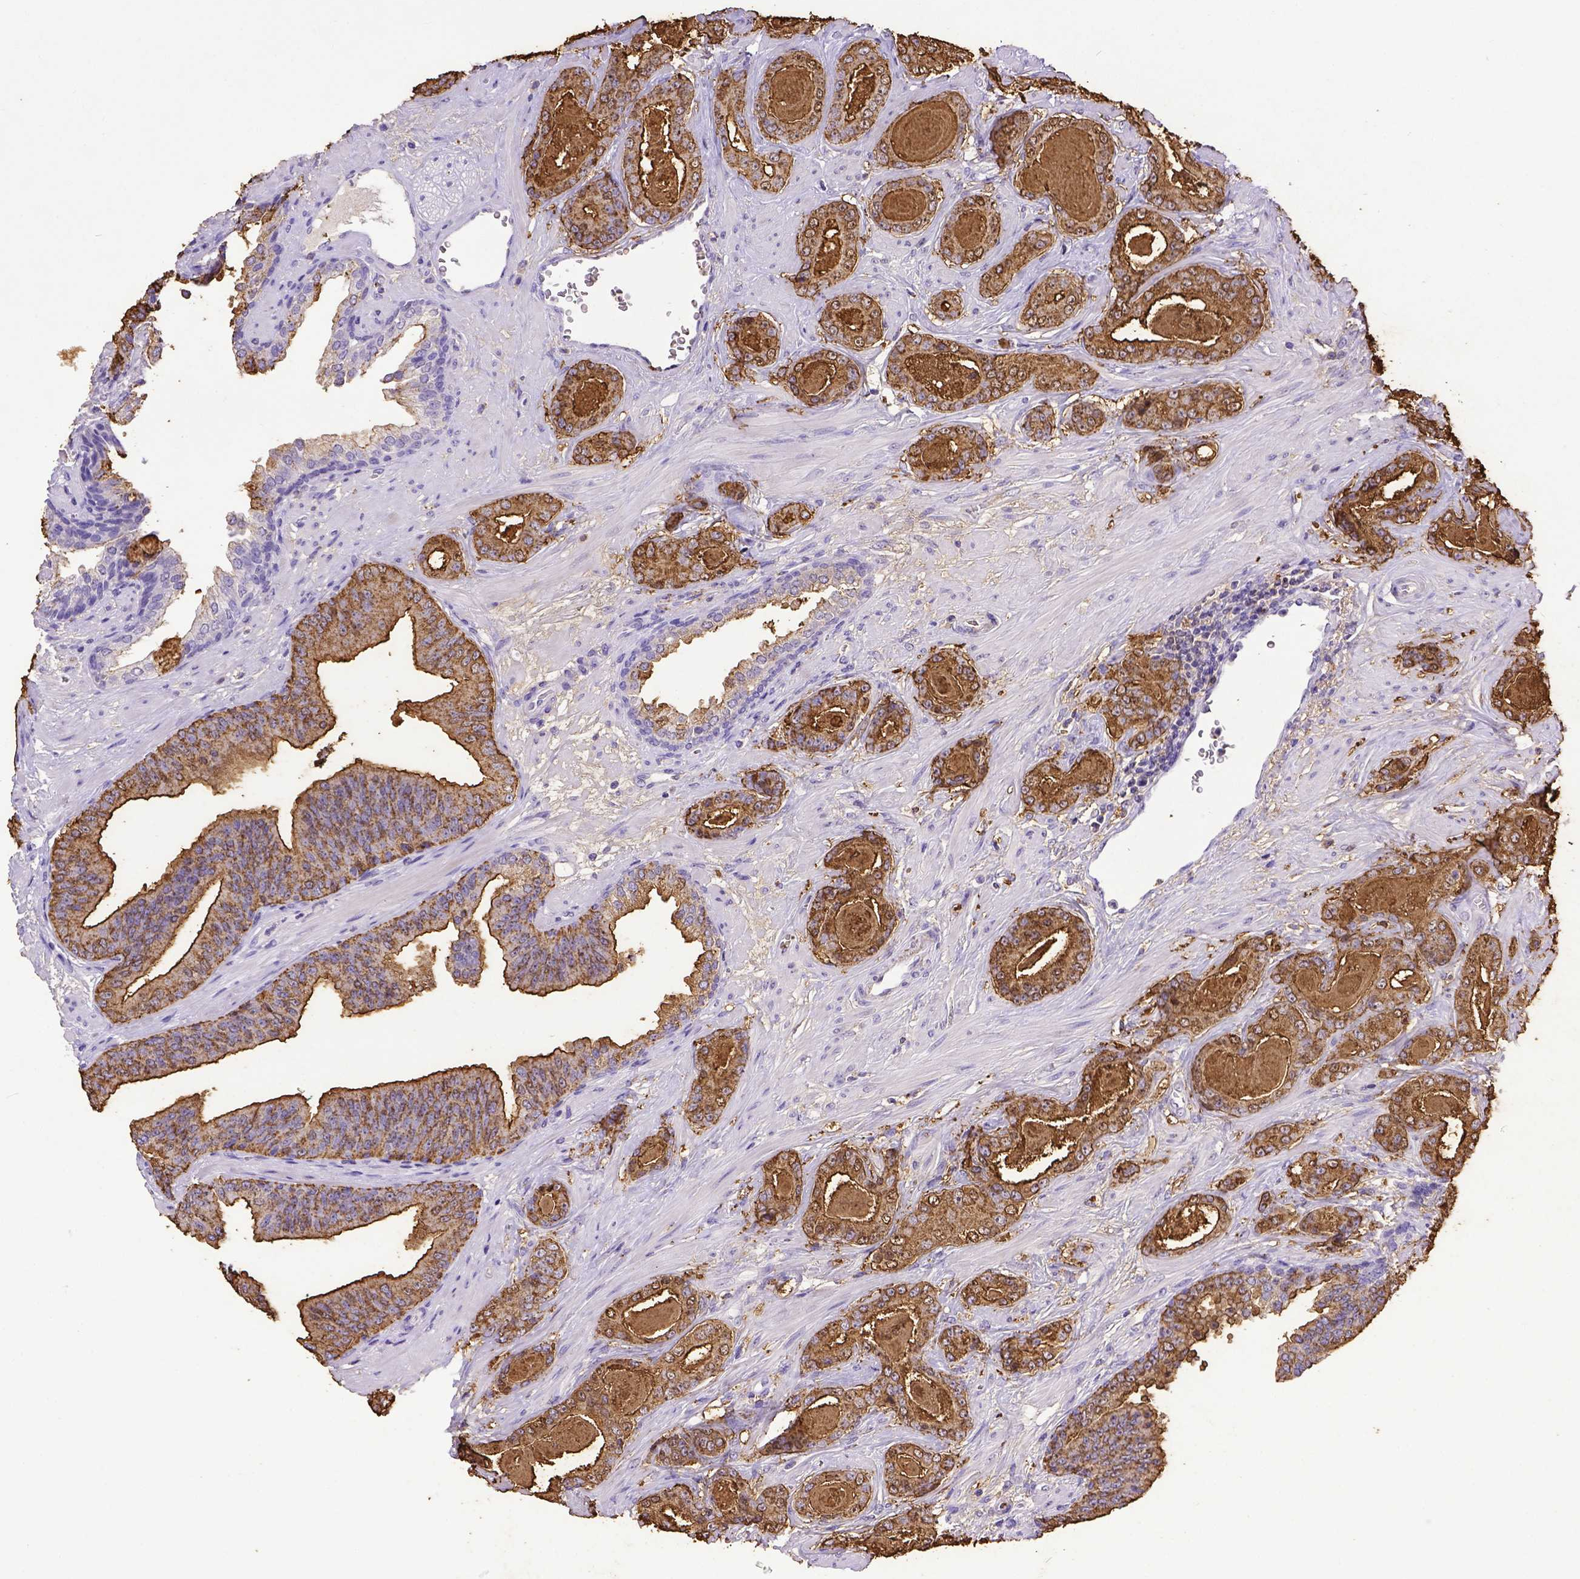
{"staining": {"intensity": "moderate", "quantity": ">75%", "location": "cytoplasmic/membranous"}, "tissue": "prostate cancer", "cell_type": "Tumor cells", "image_type": "cancer", "snomed": [{"axis": "morphology", "description": "Adenocarcinoma, Low grade"}, {"axis": "topography", "description": "Prostate"}], "caption": "Immunohistochemistry (DAB) staining of human prostate cancer exhibits moderate cytoplasmic/membranous protein expression in approximately >75% of tumor cells. (Stains: DAB (3,3'-diaminobenzidine) in brown, nuclei in blue, Microscopy: brightfield microscopy at high magnification).", "gene": "B3GAT1", "patient": {"sex": "male", "age": 61}}